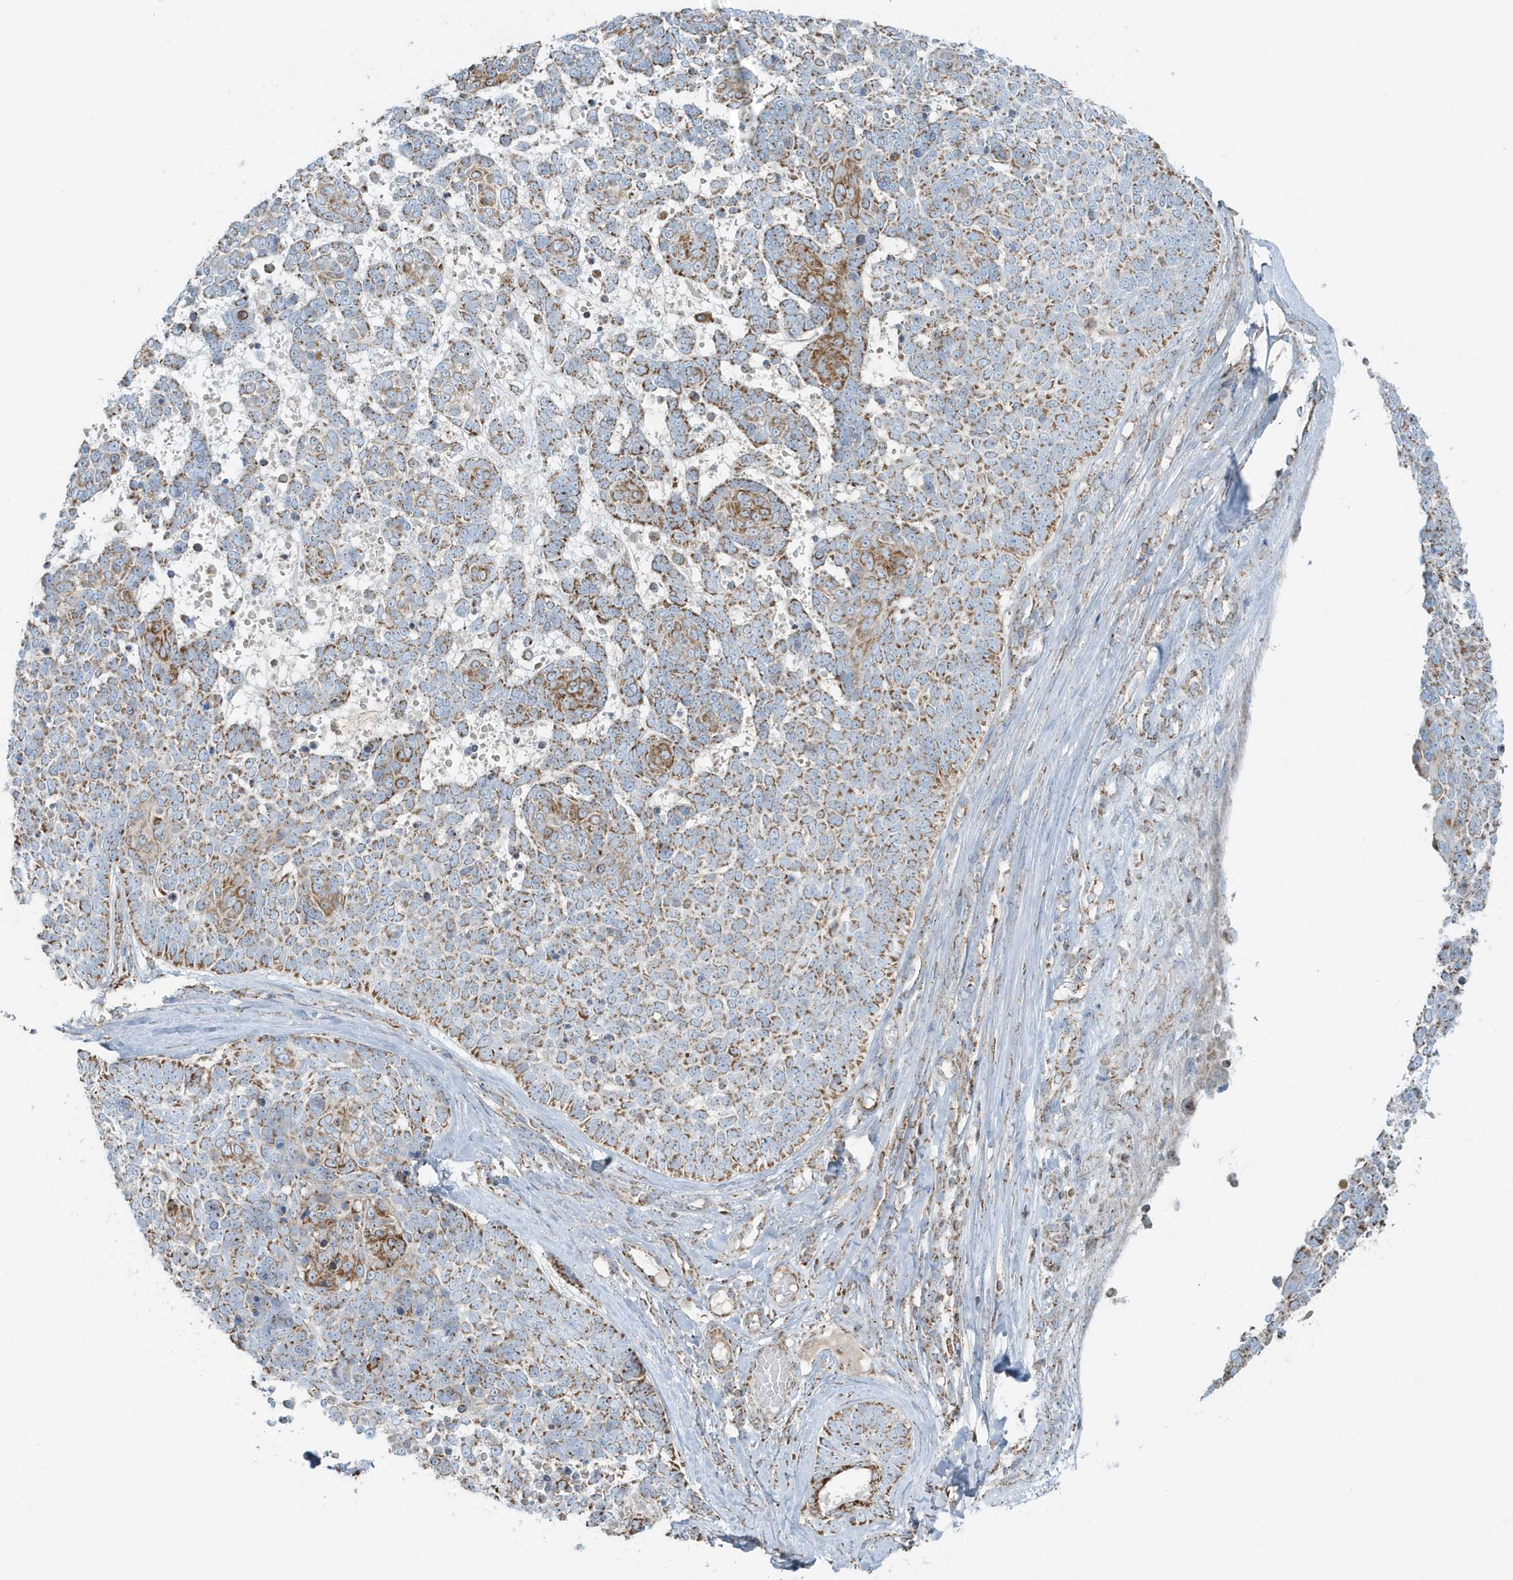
{"staining": {"intensity": "moderate", "quantity": ">75%", "location": "cytoplasmic/membranous"}, "tissue": "skin cancer", "cell_type": "Tumor cells", "image_type": "cancer", "snomed": [{"axis": "morphology", "description": "Basal cell carcinoma"}, {"axis": "topography", "description": "Skin"}], "caption": "Immunohistochemistry (IHC) of human skin cancer (basal cell carcinoma) reveals medium levels of moderate cytoplasmic/membranous expression in about >75% of tumor cells.", "gene": "RAB11FIP3", "patient": {"sex": "female", "age": 81}}